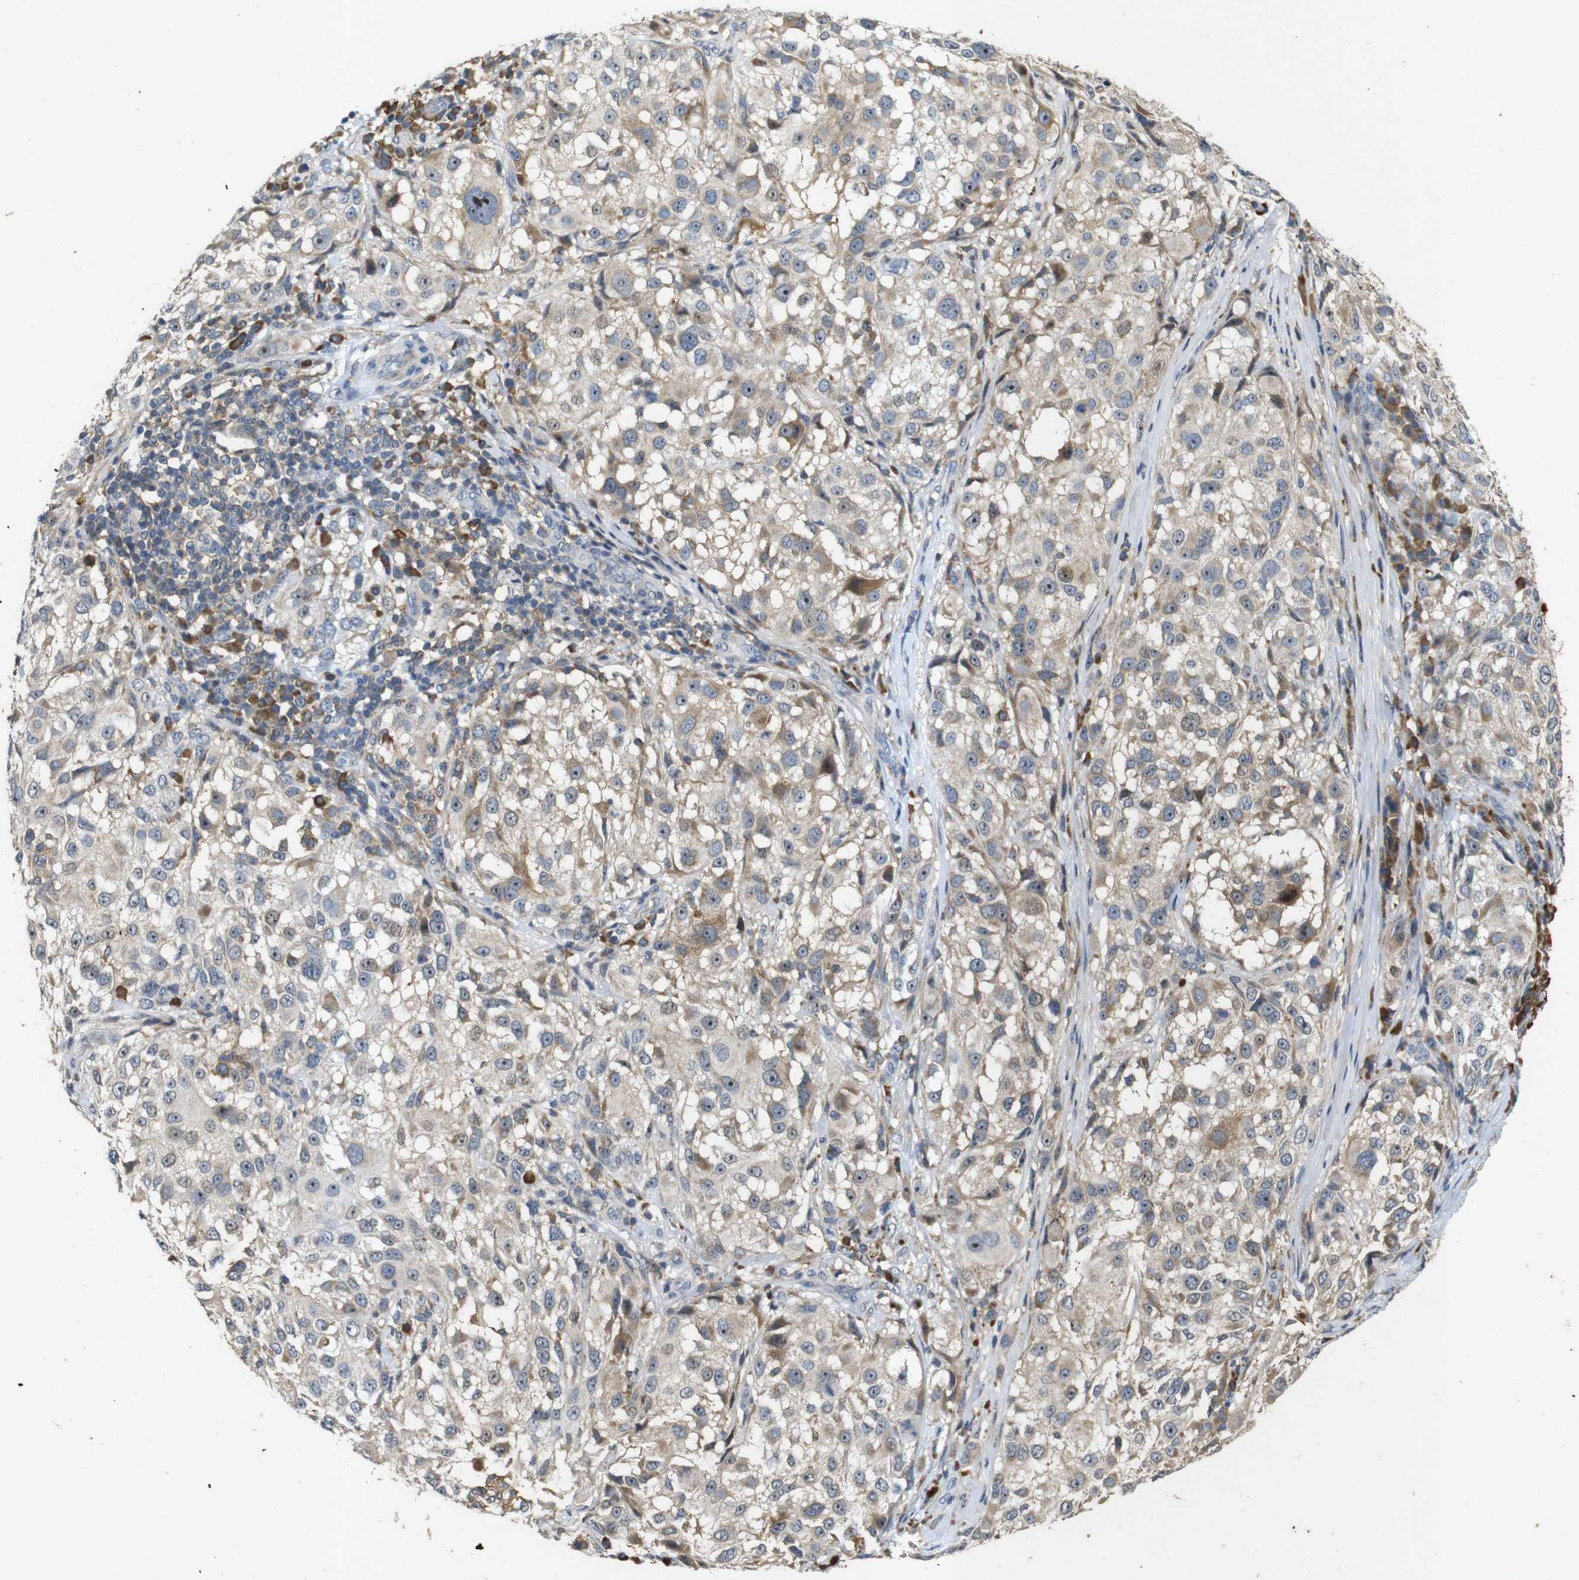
{"staining": {"intensity": "weak", "quantity": ">75%", "location": "cytoplasmic/membranous,nuclear"}, "tissue": "melanoma", "cell_type": "Tumor cells", "image_type": "cancer", "snomed": [{"axis": "morphology", "description": "Necrosis, NOS"}, {"axis": "morphology", "description": "Malignant melanoma, NOS"}, {"axis": "topography", "description": "Skin"}], "caption": "Protein expression analysis of malignant melanoma displays weak cytoplasmic/membranous and nuclear positivity in about >75% of tumor cells.", "gene": "MAGI2", "patient": {"sex": "female", "age": 87}}